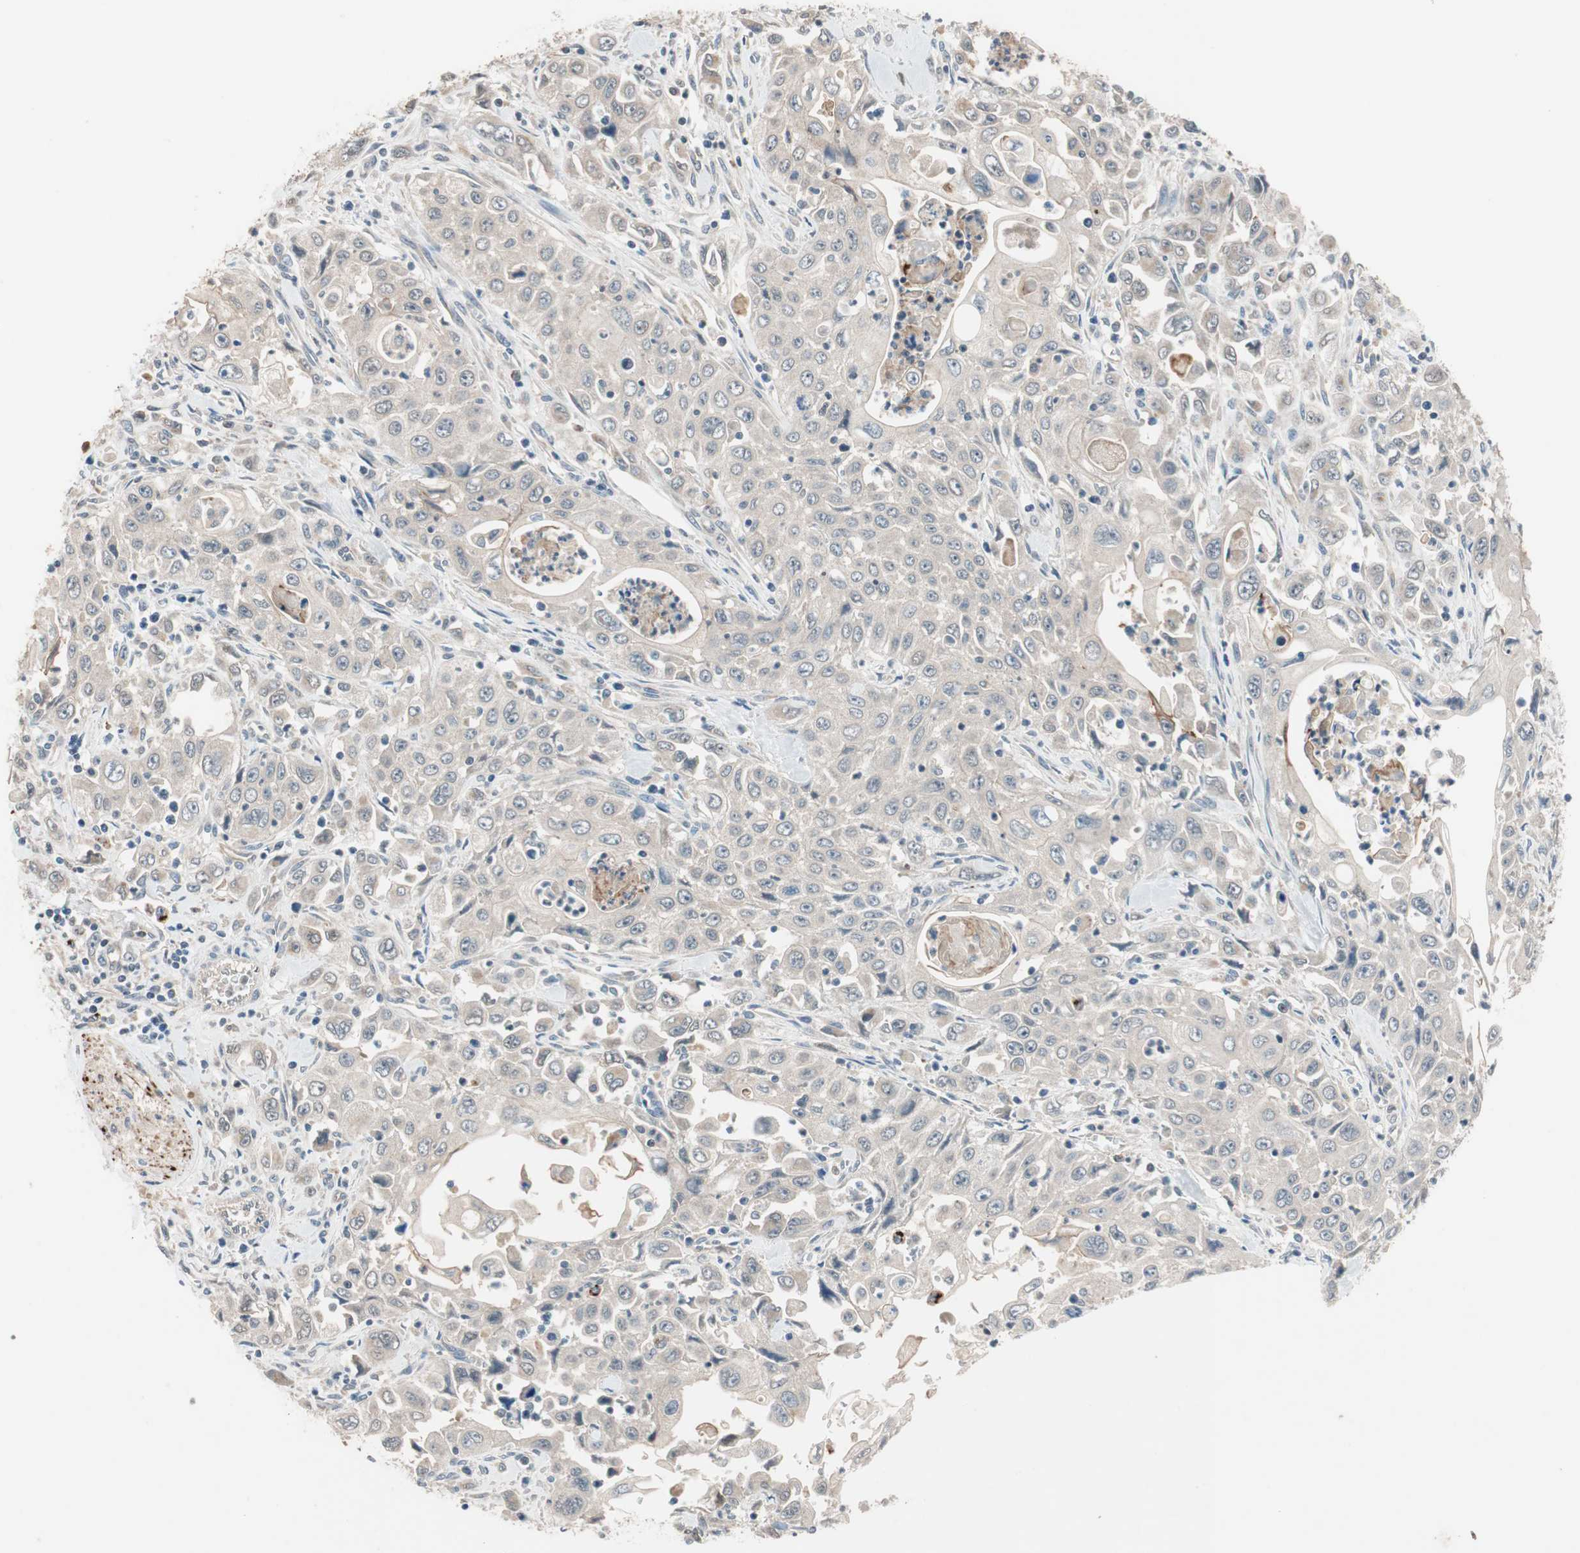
{"staining": {"intensity": "weak", "quantity": "25%-75%", "location": "cytoplasmic/membranous"}, "tissue": "pancreatic cancer", "cell_type": "Tumor cells", "image_type": "cancer", "snomed": [{"axis": "morphology", "description": "Adenocarcinoma, NOS"}, {"axis": "topography", "description": "Pancreas"}], "caption": "Protein expression analysis of human pancreatic cancer (adenocarcinoma) reveals weak cytoplasmic/membranous expression in approximately 25%-75% of tumor cells.", "gene": "PIK3R3", "patient": {"sex": "male", "age": 70}}